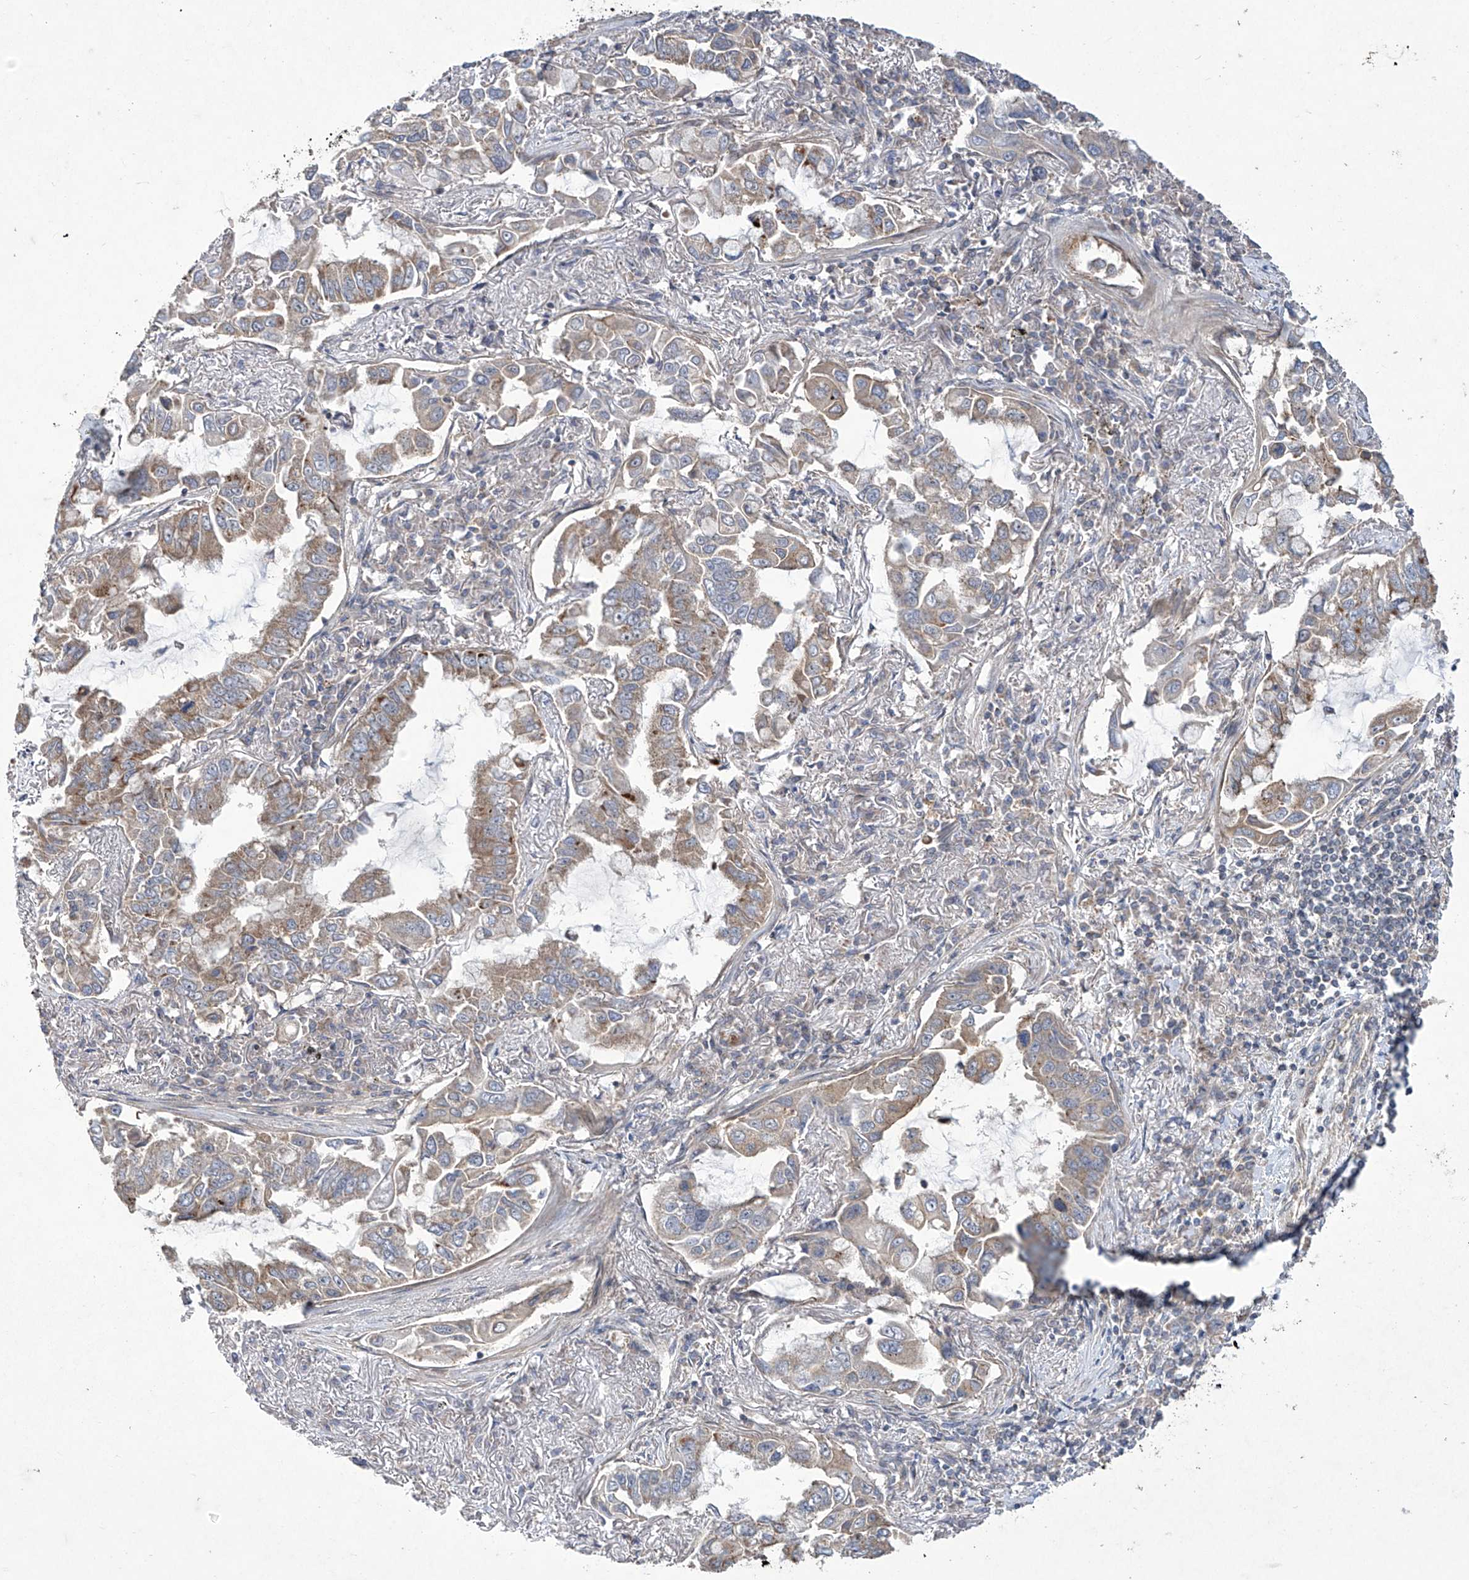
{"staining": {"intensity": "weak", "quantity": "25%-75%", "location": "cytoplasmic/membranous"}, "tissue": "lung cancer", "cell_type": "Tumor cells", "image_type": "cancer", "snomed": [{"axis": "morphology", "description": "Adenocarcinoma, NOS"}, {"axis": "topography", "description": "Lung"}], "caption": "This photomicrograph displays adenocarcinoma (lung) stained with immunohistochemistry to label a protein in brown. The cytoplasmic/membranous of tumor cells show weak positivity for the protein. Nuclei are counter-stained blue.", "gene": "TRIM60", "patient": {"sex": "male", "age": 64}}